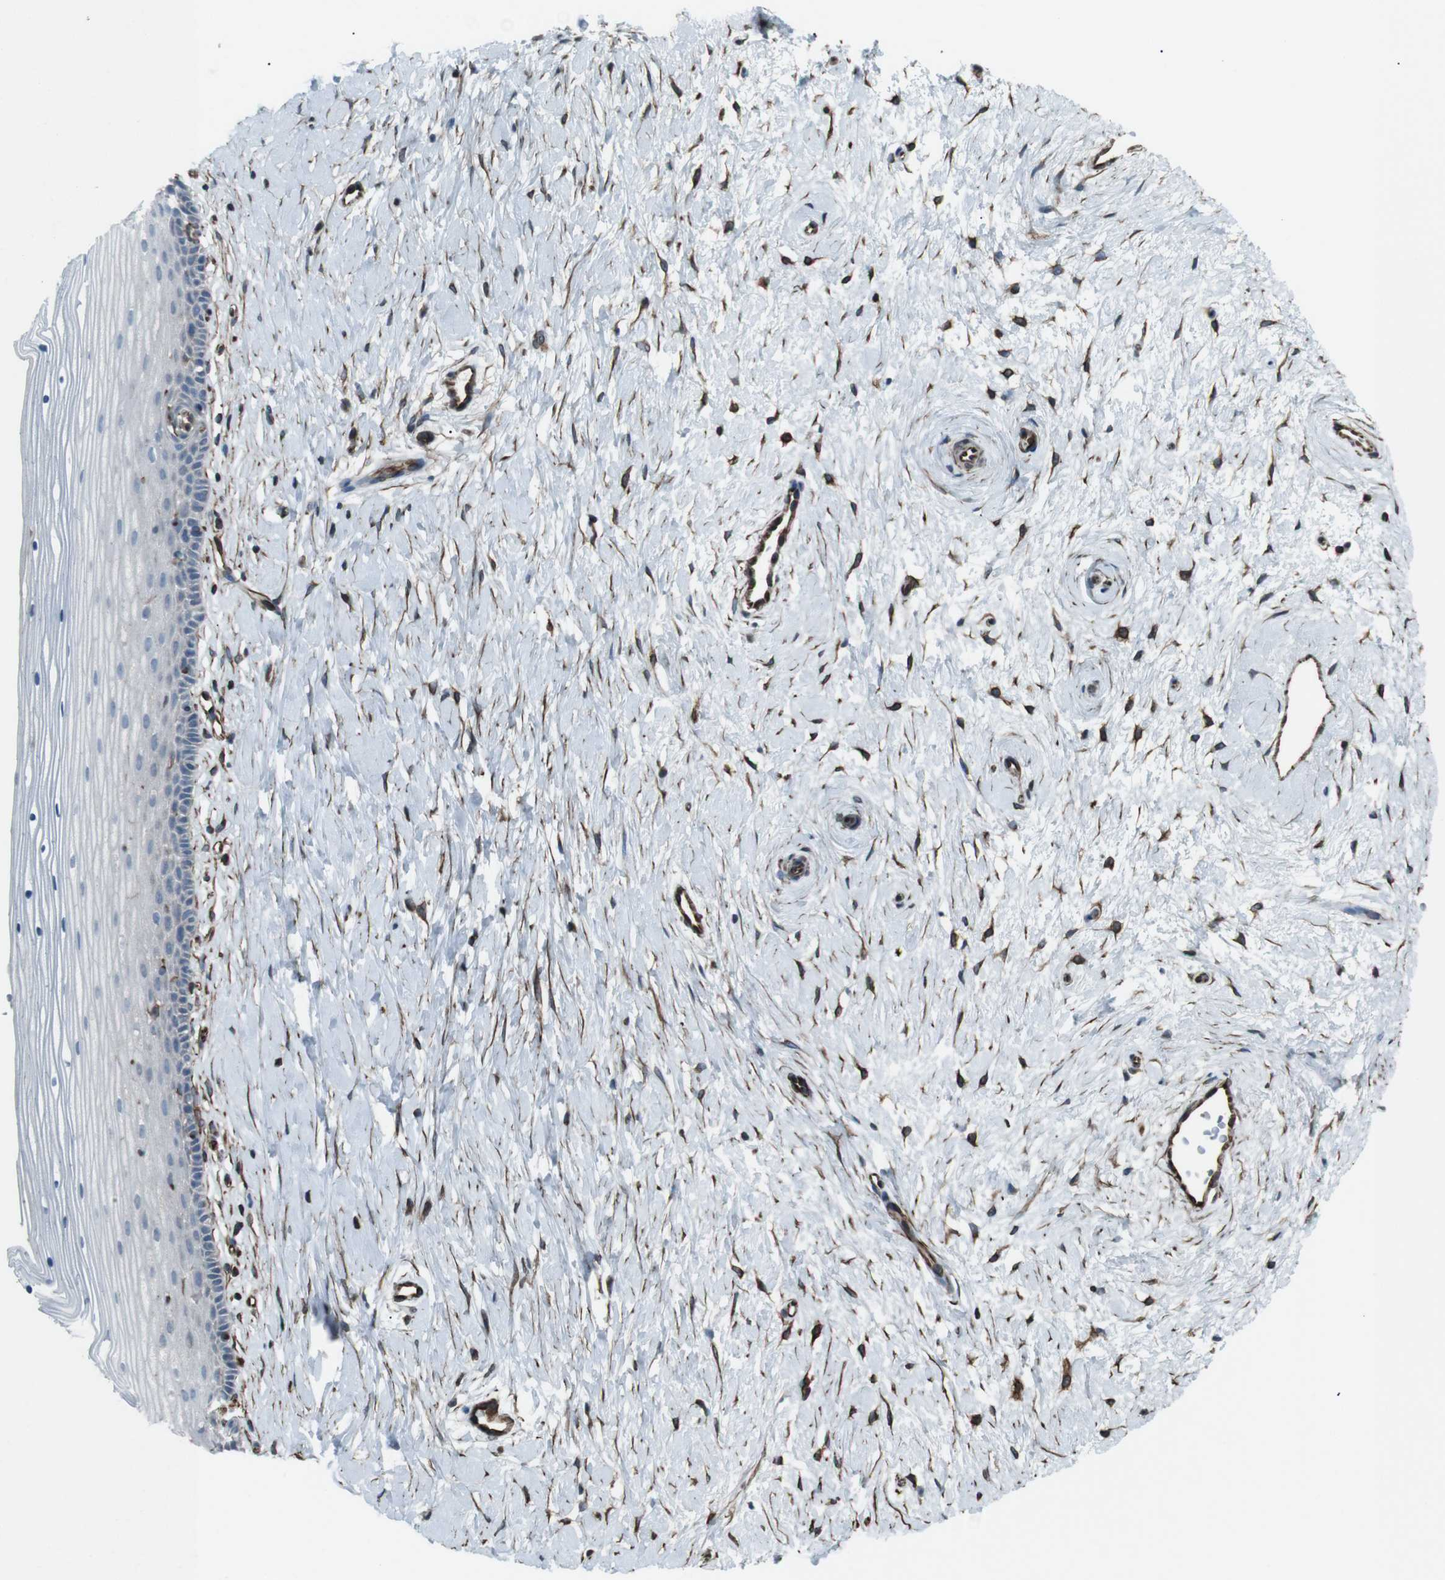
{"staining": {"intensity": "moderate", "quantity": ">75%", "location": "cytoplasmic/membranous"}, "tissue": "cervix", "cell_type": "Glandular cells", "image_type": "normal", "snomed": [{"axis": "morphology", "description": "Normal tissue, NOS"}, {"axis": "topography", "description": "Cervix"}], "caption": "Immunohistochemical staining of unremarkable human cervix reveals moderate cytoplasmic/membranous protein expression in approximately >75% of glandular cells.", "gene": "TMEM141", "patient": {"sex": "female", "age": 39}}